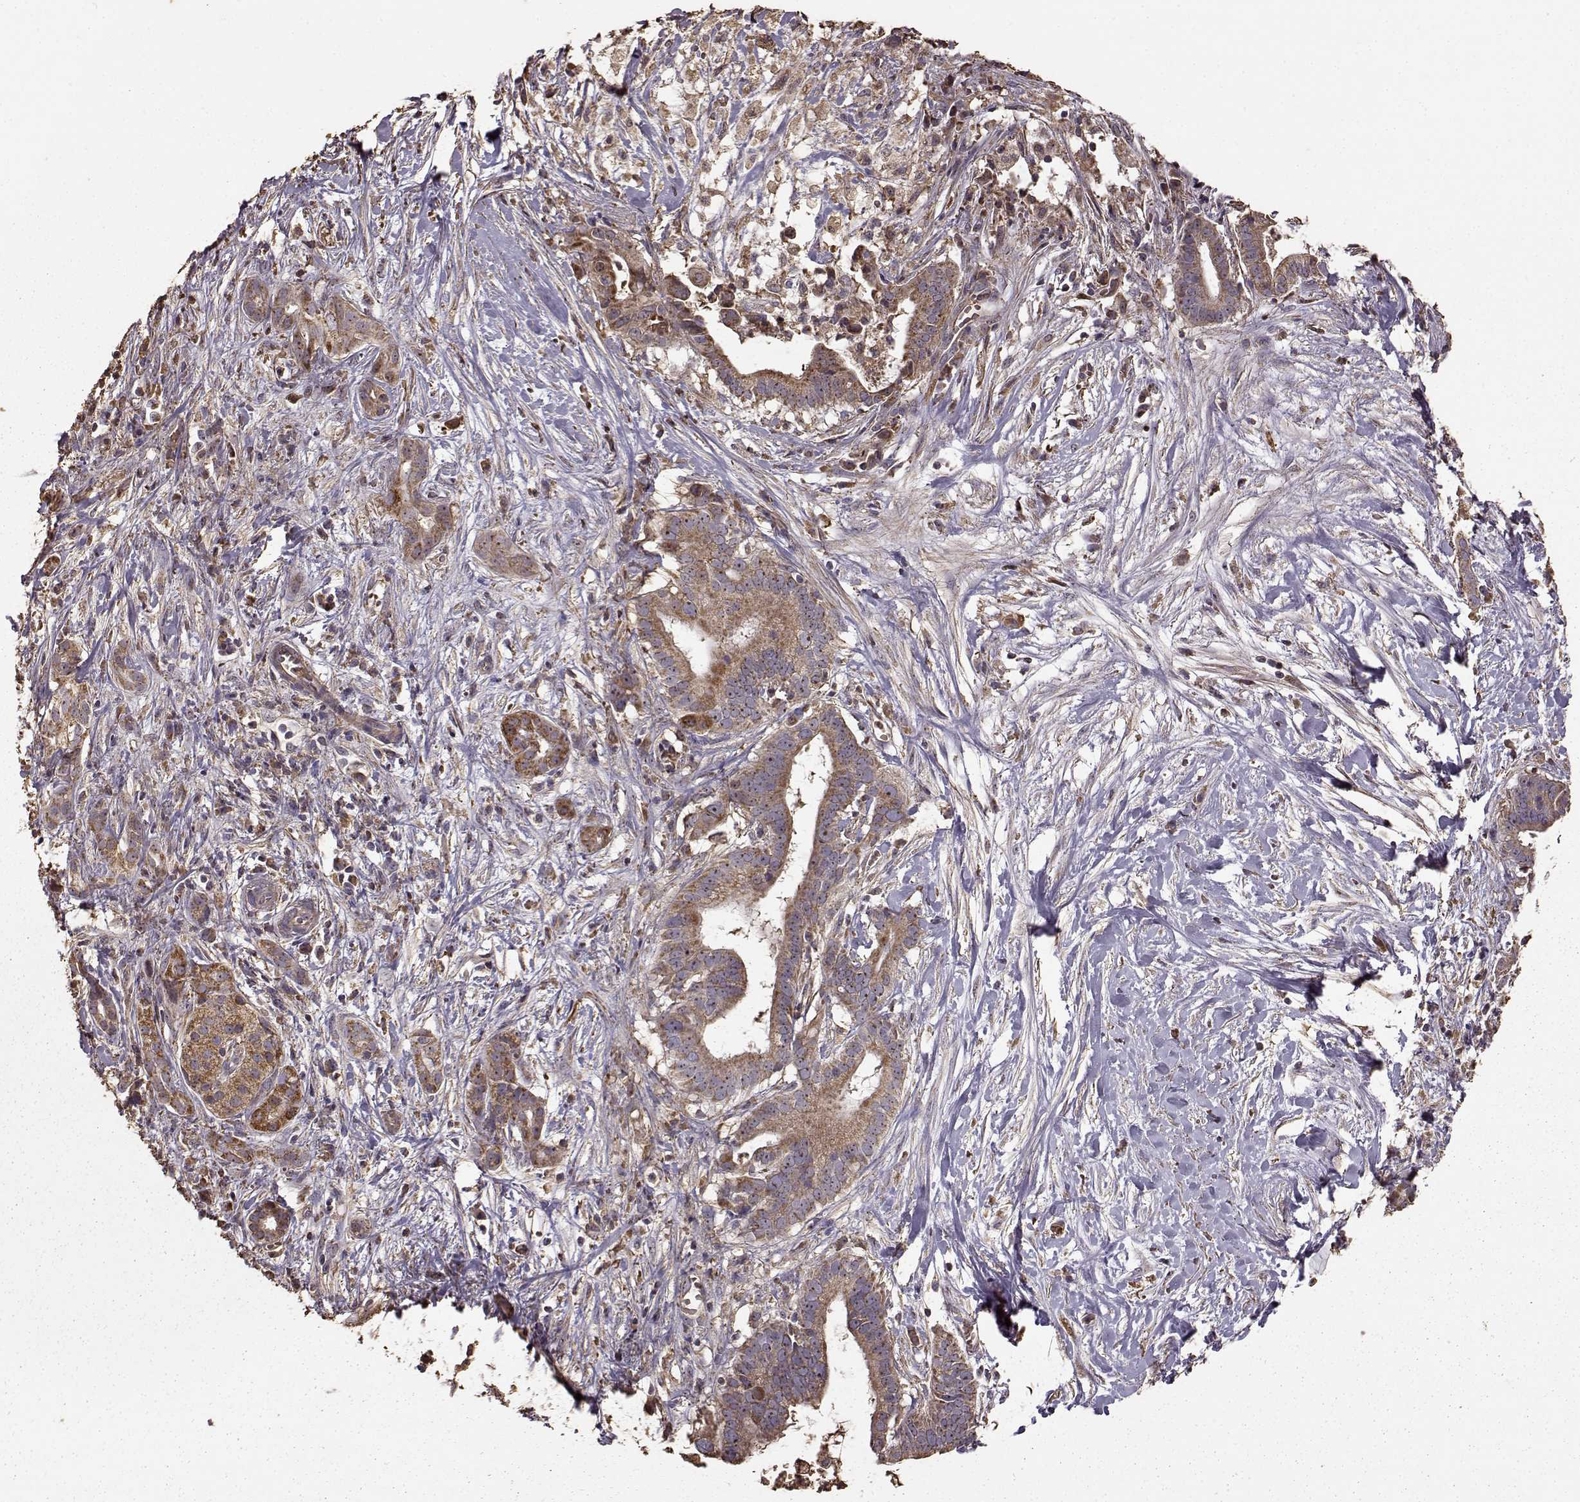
{"staining": {"intensity": "moderate", "quantity": ">75%", "location": "cytoplasmic/membranous"}, "tissue": "pancreatic cancer", "cell_type": "Tumor cells", "image_type": "cancer", "snomed": [{"axis": "morphology", "description": "Adenocarcinoma, NOS"}, {"axis": "topography", "description": "Pancreas"}], "caption": "The histopathology image exhibits a brown stain indicating the presence of a protein in the cytoplasmic/membranous of tumor cells in pancreatic cancer (adenocarcinoma). Using DAB (brown) and hematoxylin (blue) stains, captured at high magnification using brightfield microscopy.", "gene": "PTGES2", "patient": {"sex": "male", "age": 61}}